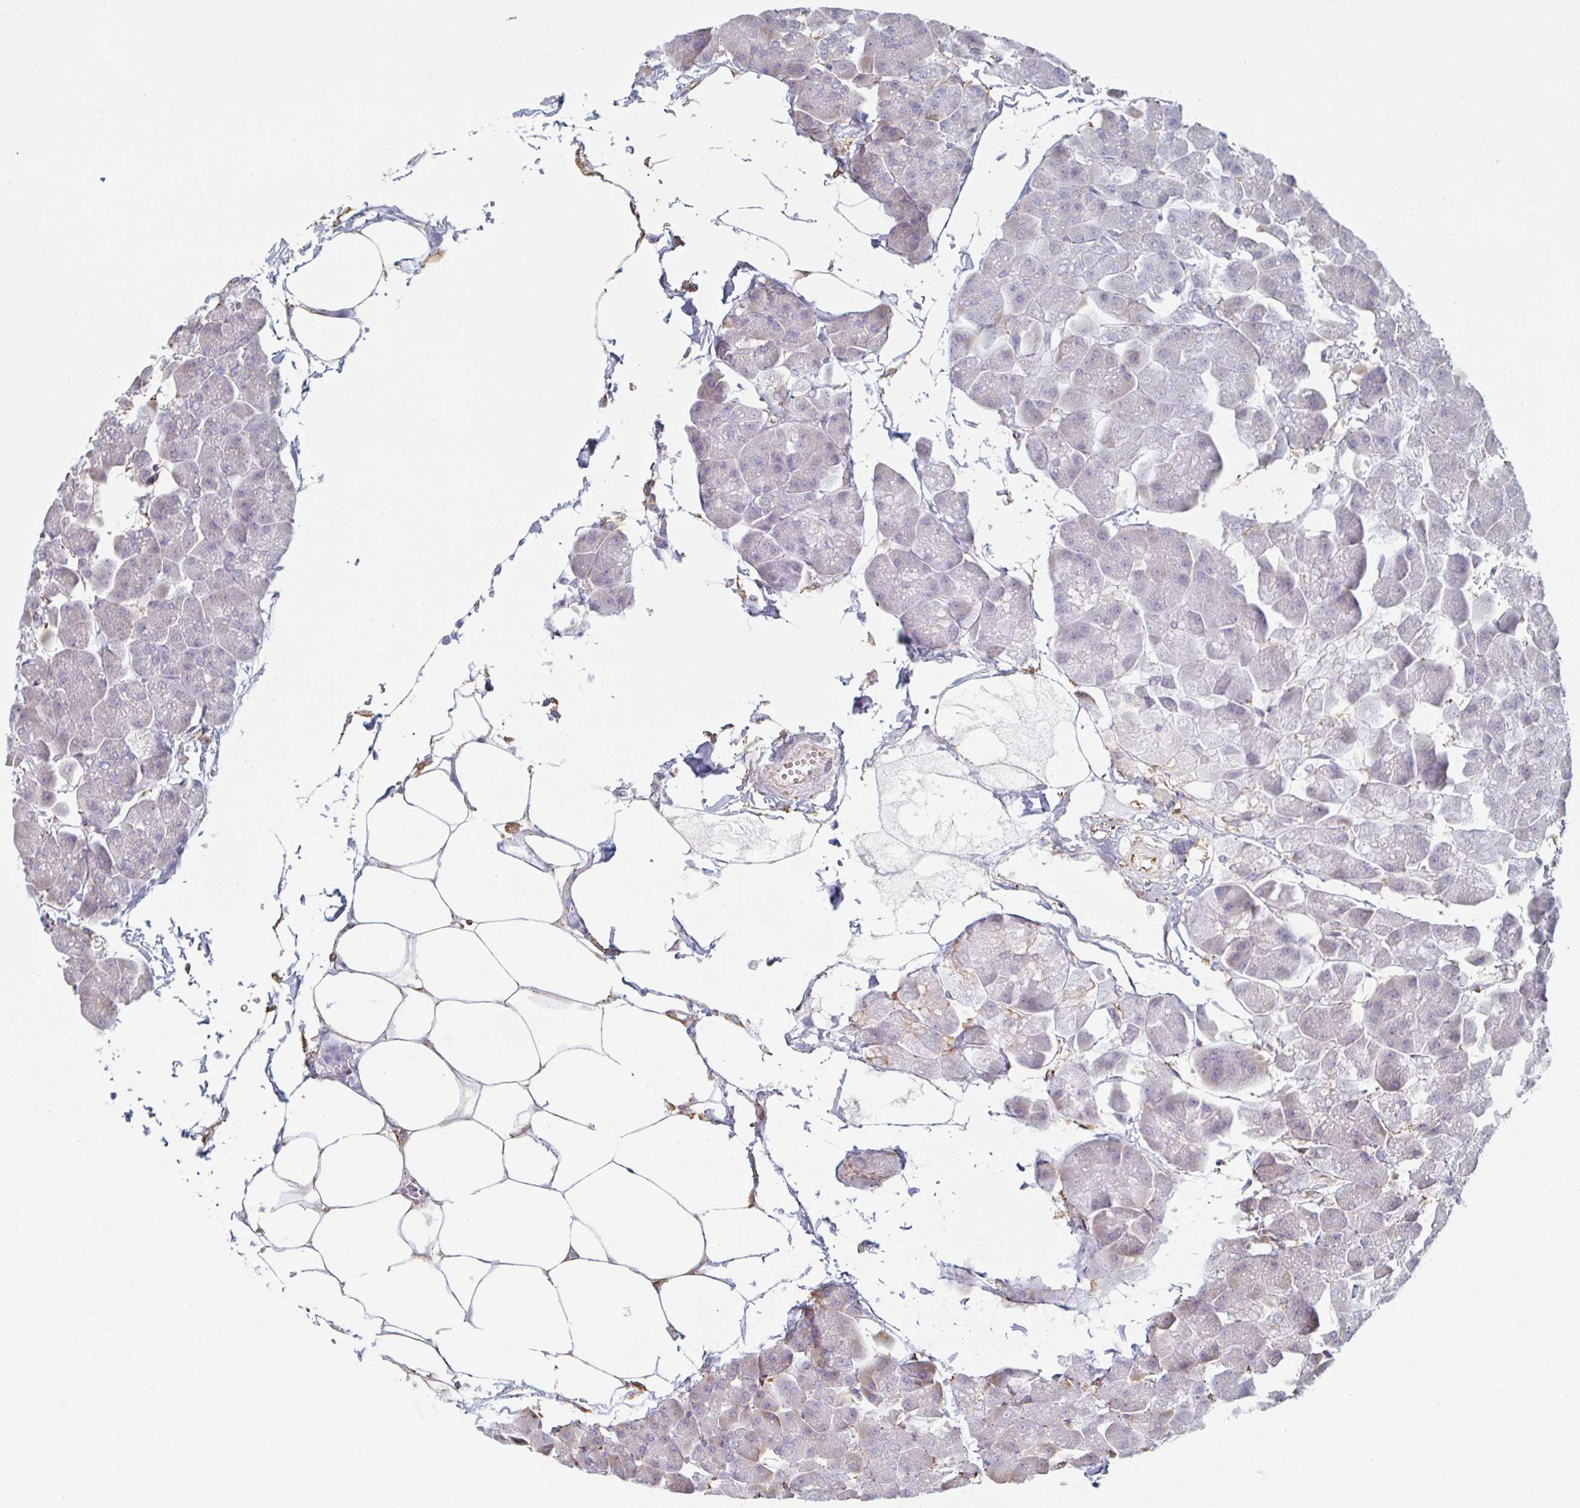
{"staining": {"intensity": "moderate", "quantity": "<25%", "location": "cytoplasmic/membranous"}, "tissue": "pancreas", "cell_type": "Exocrine glandular cells", "image_type": "normal", "snomed": [{"axis": "morphology", "description": "Normal tissue, NOS"}, {"axis": "topography", "description": "Pancreas"}], "caption": "A photomicrograph of human pancreas stained for a protein shows moderate cytoplasmic/membranous brown staining in exocrine glandular cells.", "gene": "RAB5IF", "patient": {"sex": "male", "age": 35}}